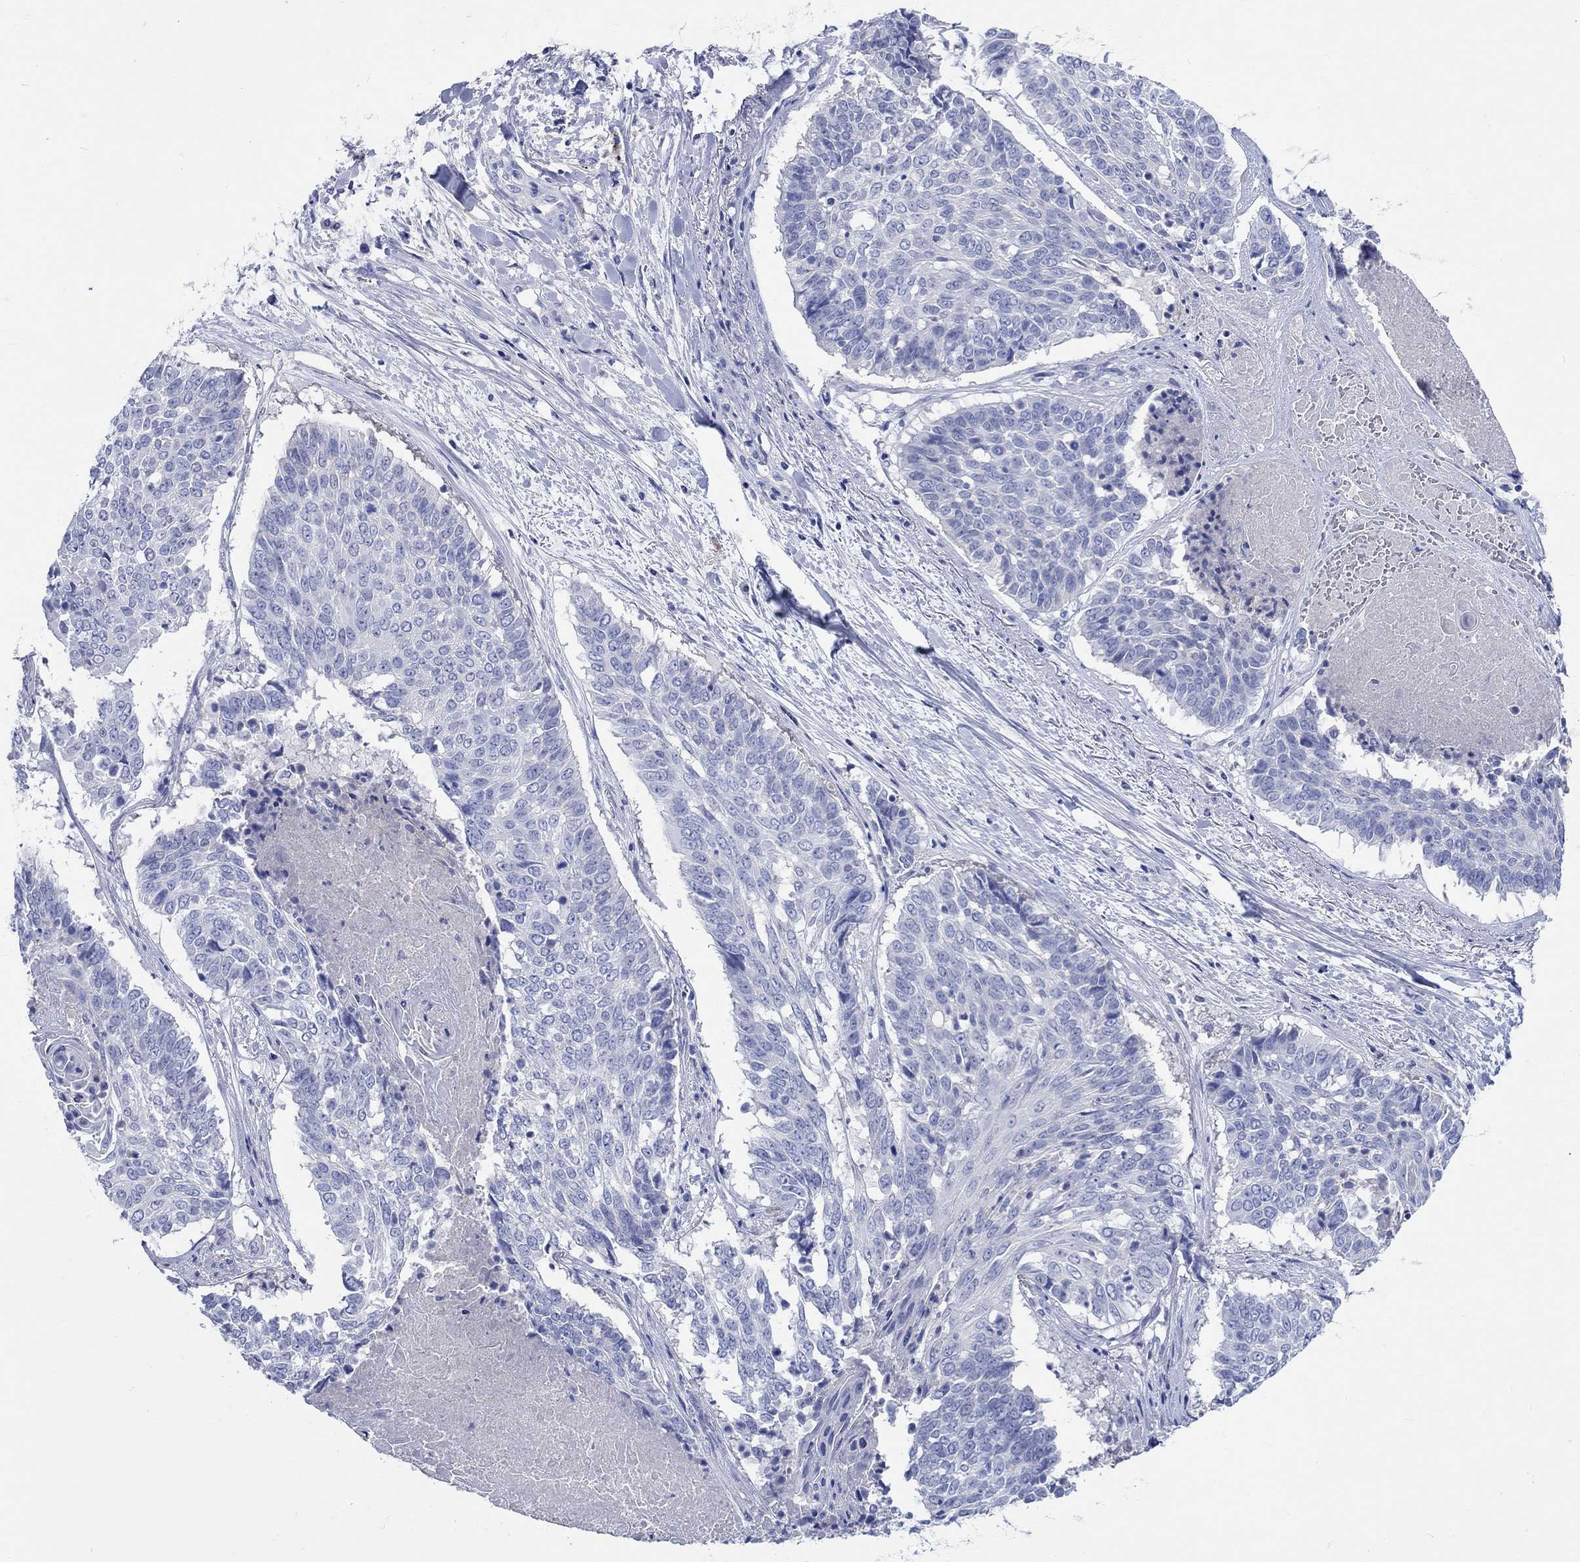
{"staining": {"intensity": "negative", "quantity": "none", "location": "none"}, "tissue": "lung cancer", "cell_type": "Tumor cells", "image_type": "cancer", "snomed": [{"axis": "morphology", "description": "Squamous cell carcinoma, NOS"}, {"axis": "topography", "description": "Lung"}], "caption": "IHC image of neoplastic tissue: human squamous cell carcinoma (lung) stained with DAB exhibits no significant protein positivity in tumor cells.", "gene": "SHISA4", "patient": {"sex": "male", "age": 64}}